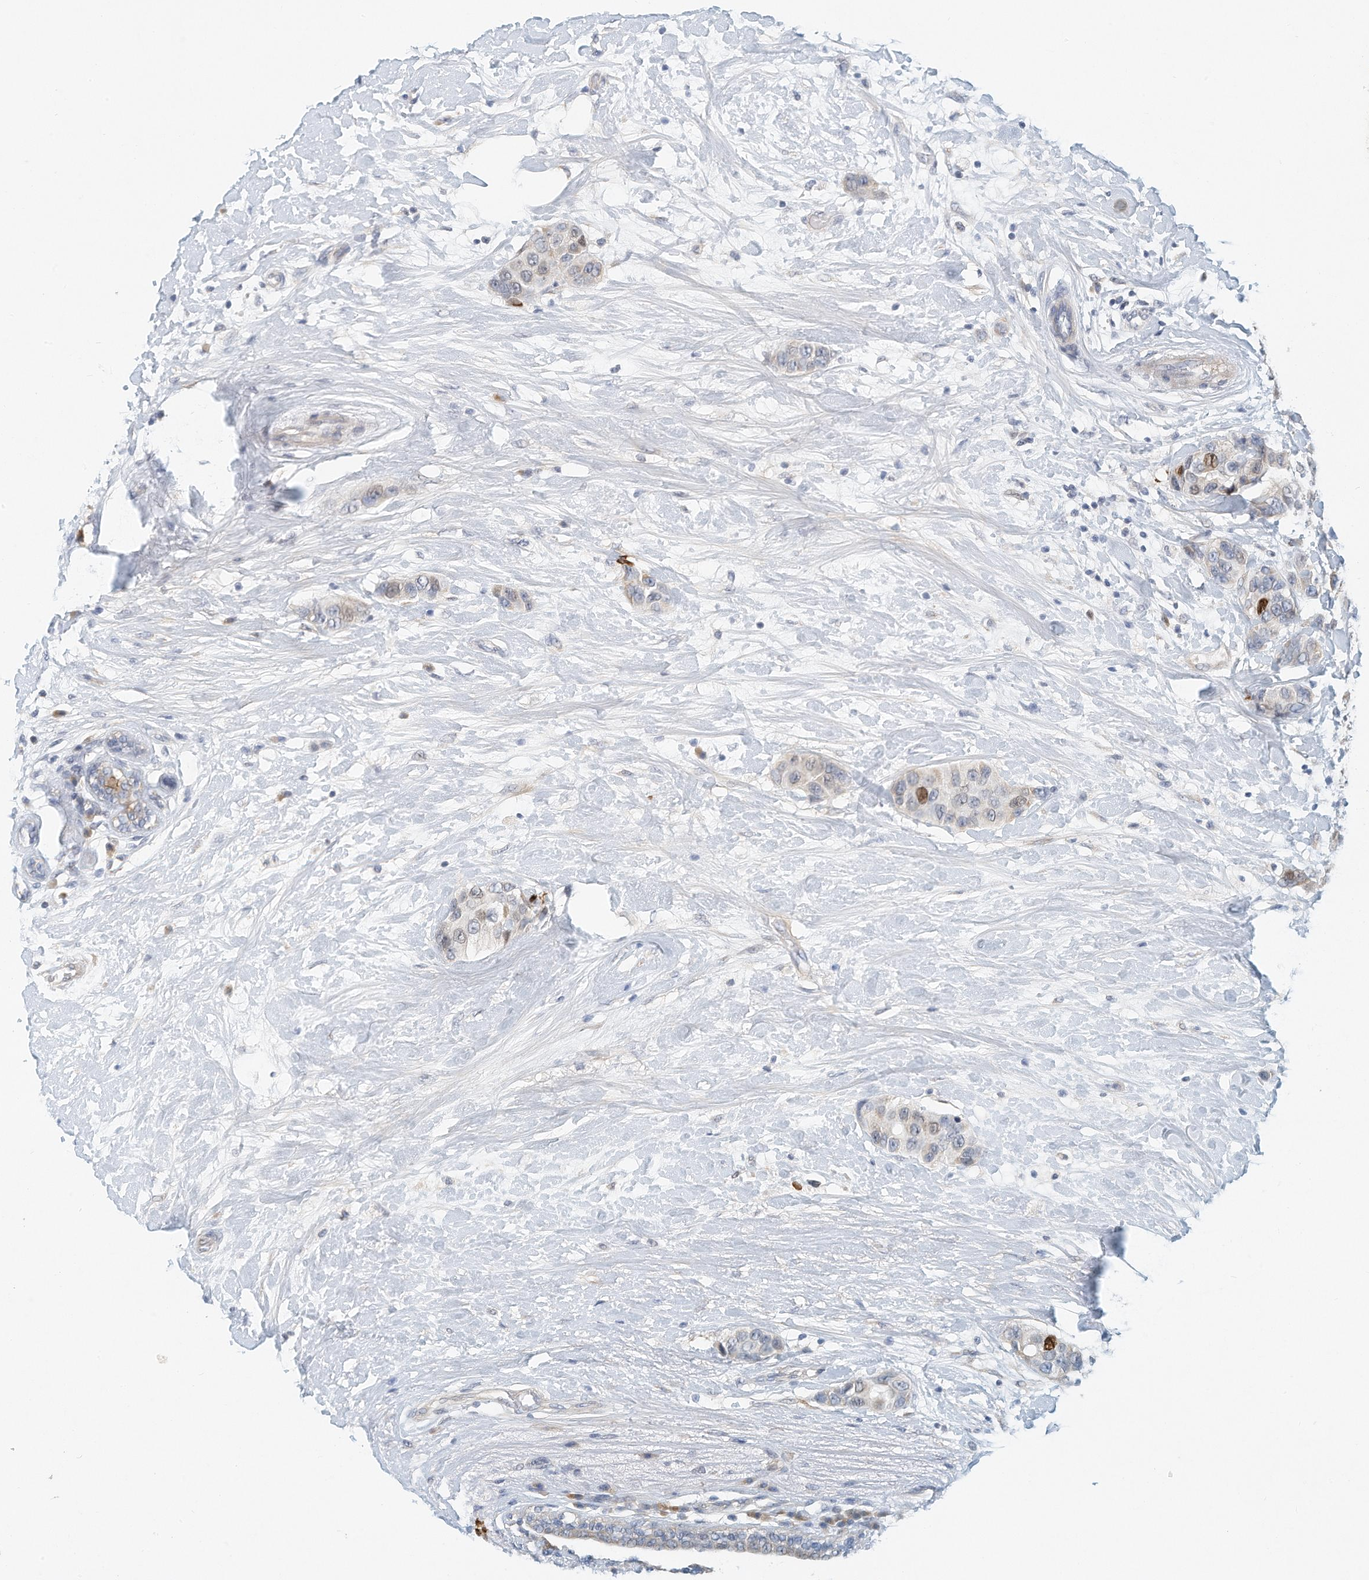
{"staining": {"intensity": "strong", "quantity": "<25%", "location": "nuclear"}, "tissue": "breast cancer", "cell_type": "Tumor cells", "image_type": "cancer", "snomed": [{"axis": "morphology", "description": "Normal tissue, NOS"}, {"axis": "morphology", "description": "Duct carcinoma"}, {"axis": "topography", "description": "Breast"}], "caption": "Tumor cells demonstrate medium levels of strong nuclear staining in about <25% of cells in human infiltrating ductal carcinoma (breast).", "gene": "ARHGAP28", "patient": {"sex": "female", "age": 39}}